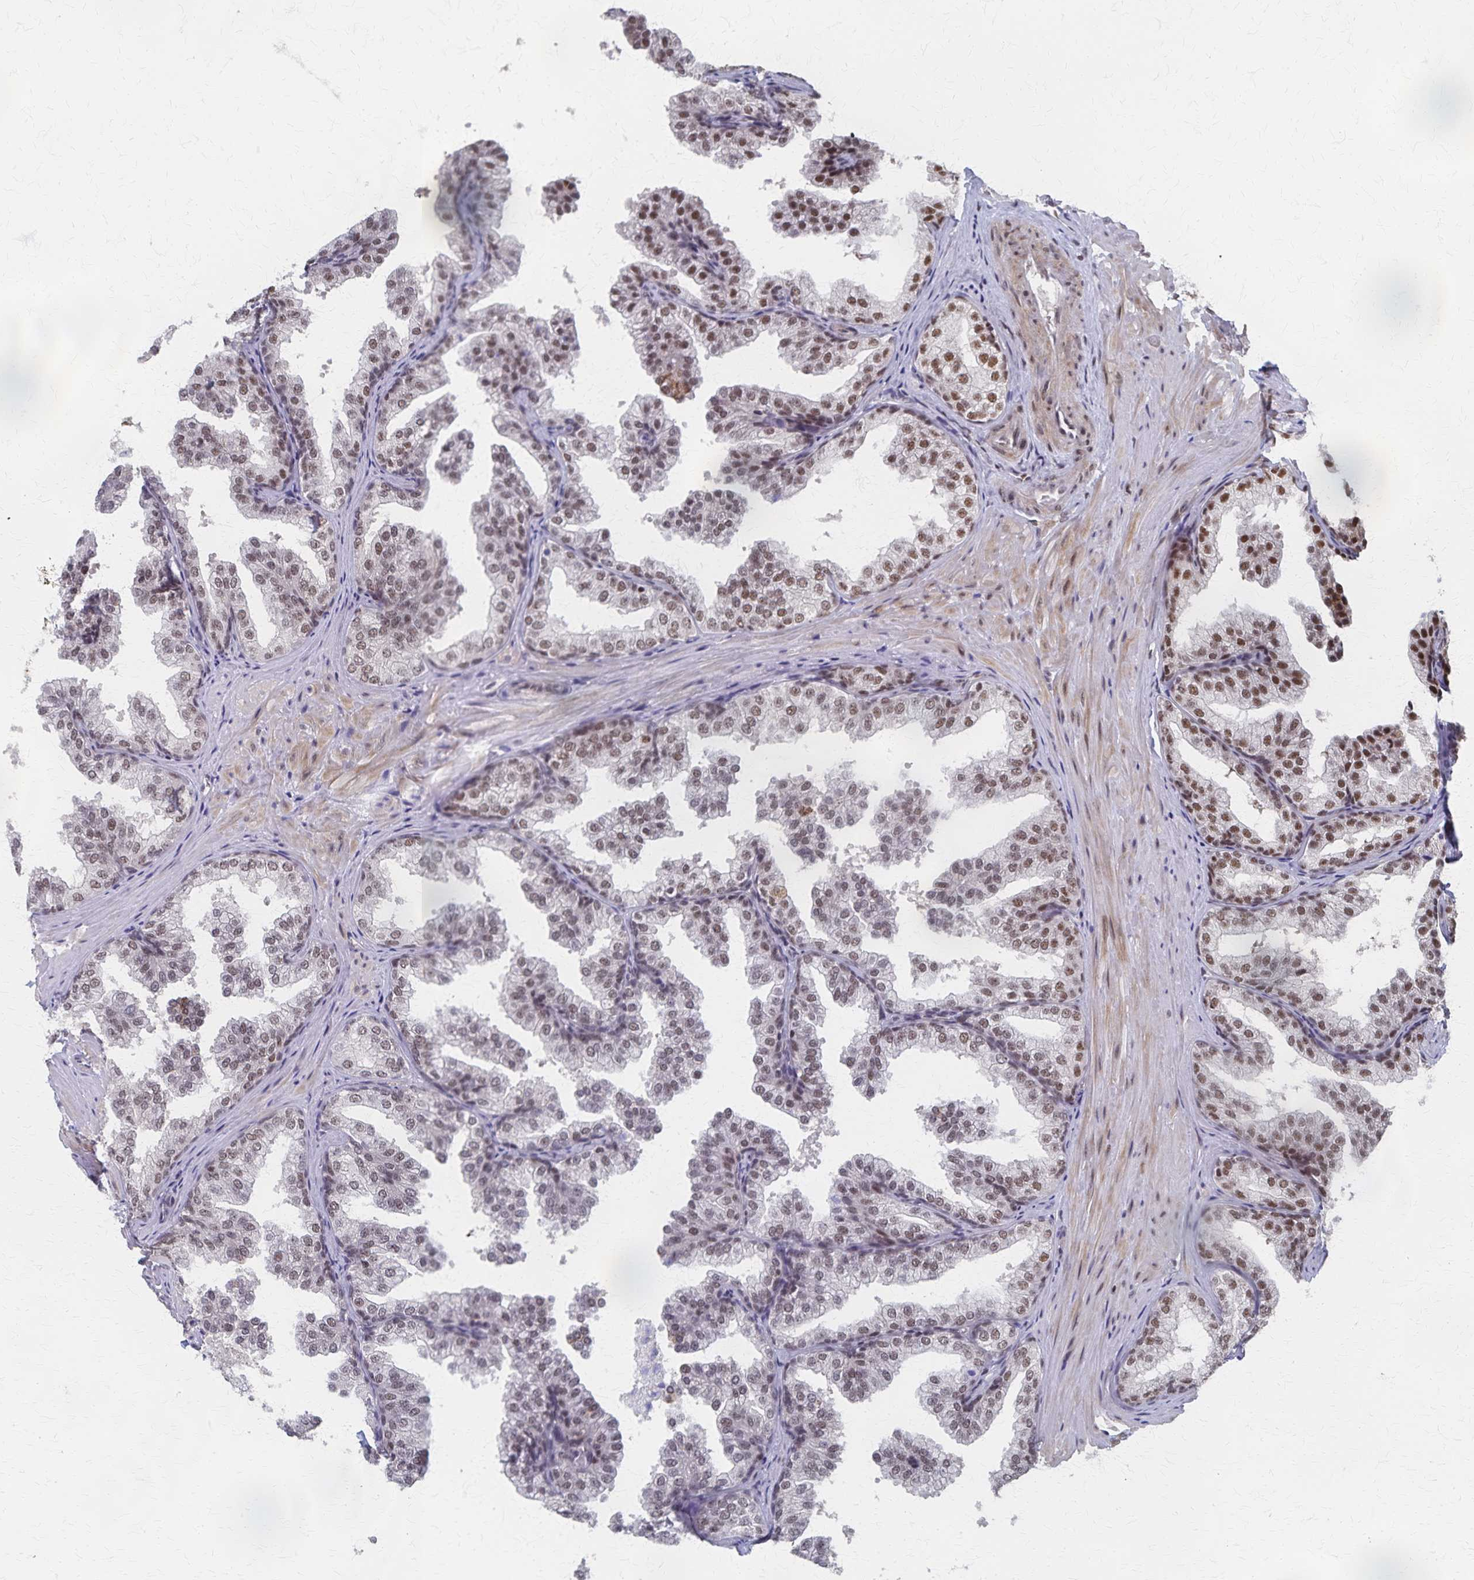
{"staining": {"intensity": "moderate", "quantity": "25%-75%", "location": "nuclear"}, "tissue": "prostate", "cell_type": "Glandular cells", "image_type": "normal", "snomed": [{"axis": "morphology", "description": "Normal tissue, NOS"}, {"axis": "topography", "description": "Prostate"}], "caption": "DAB (3,3'-diaminobenzidine) immunohistochemical staining of benign human prostate exhibits moderate nuclear protein expression in about 25%-75% of glandular cells. The protein is stained brown, and the nuclei are stained in blue (DAB (3,3'-diaminobenzidine) IHC with brightfield microscopy, high magnification).", "gene": "GTF2B", "patient": {"sex": "male", "age": 37}}